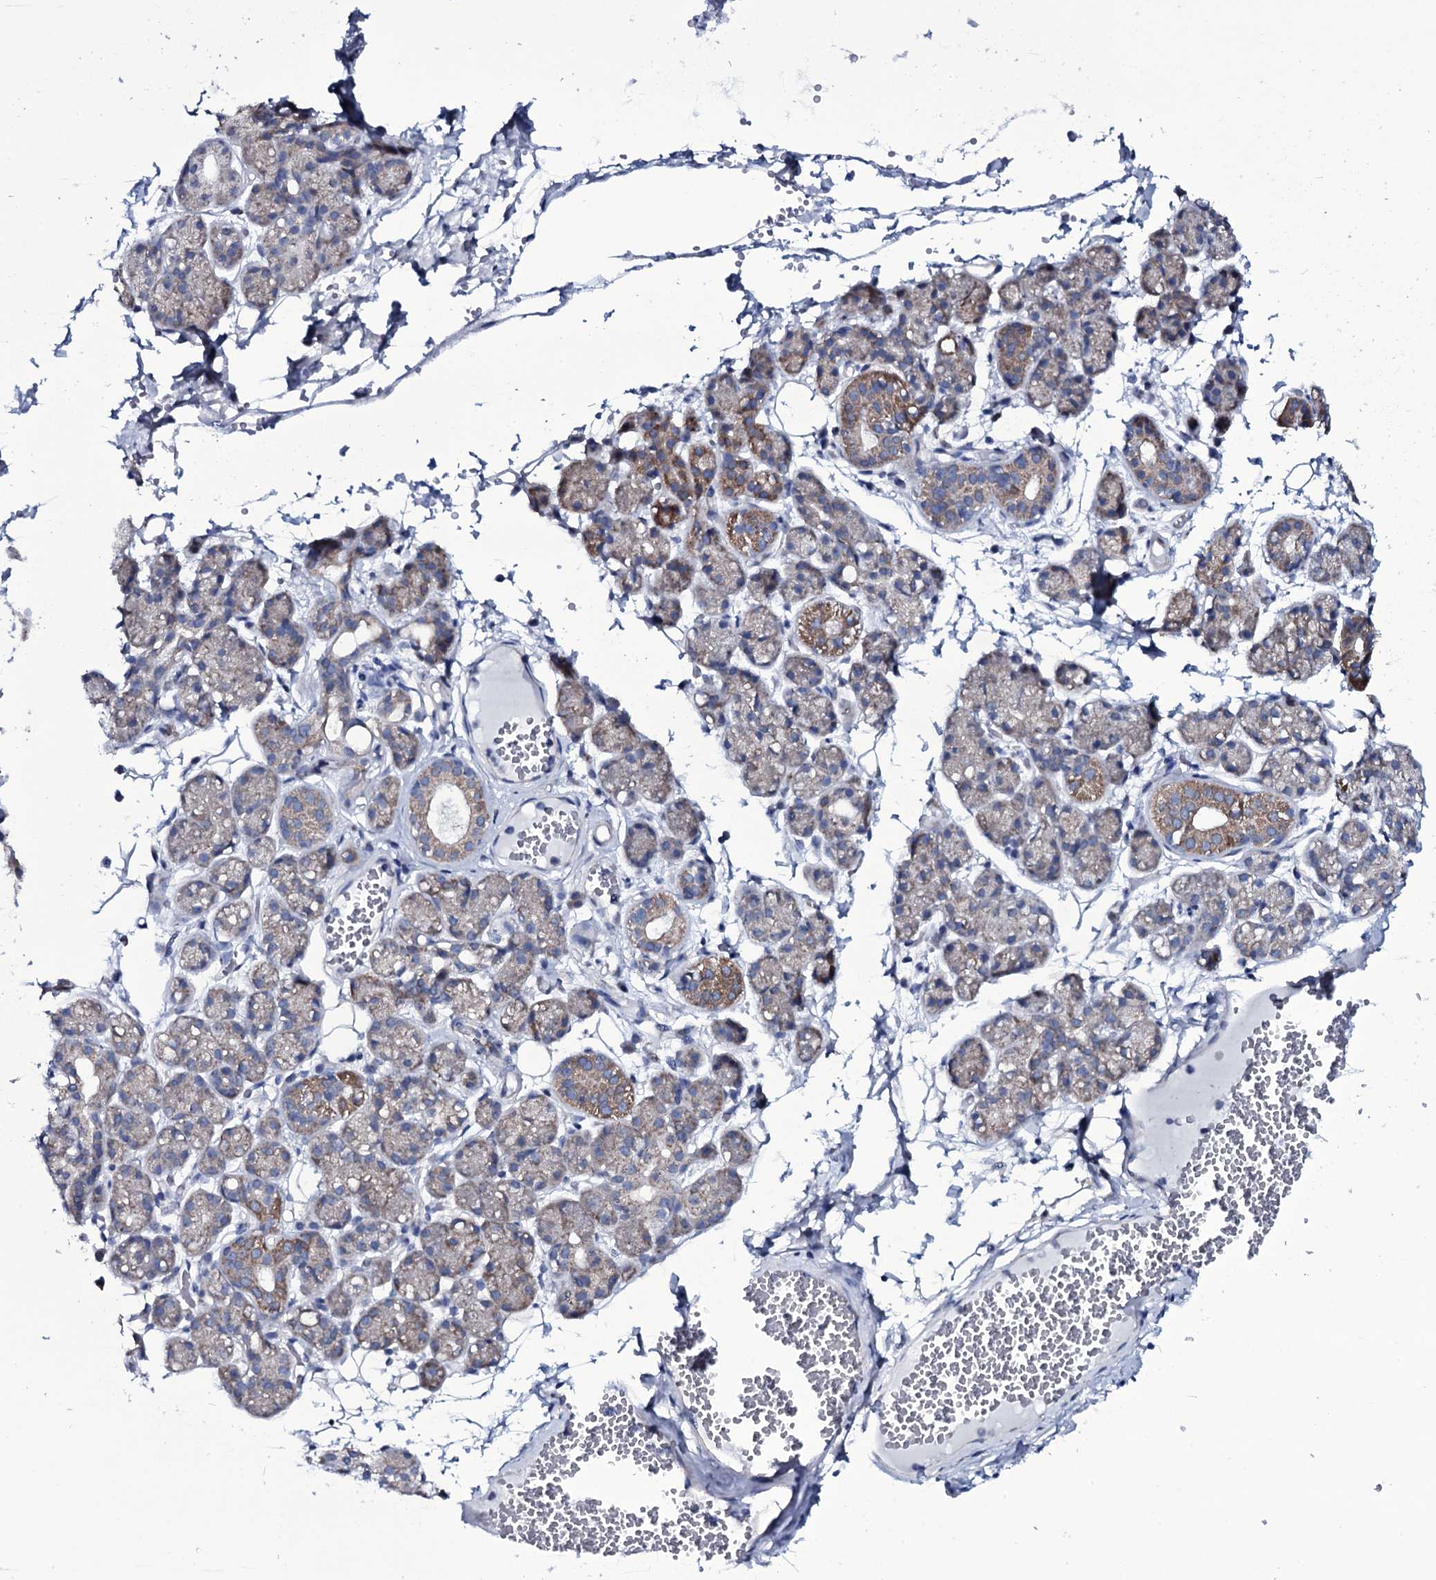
{"staining": {"intensity": "moderate", "quantity": "<25%", "location": "cytoplasmic/membranous"}, "tissue": "salivary gland", "cell_type": "Glandular cells", "image_type": "normal", "snomed": [{"axis": "morphology", "description": "Normal tissue, NOS"}, {"axis": "topography", "description": "Salivary gland"}], "caption": "Benign salivary gland exhibits moderate cytoplasmic/membranous positivity in about <25% of glandular cells, visualized by immunohistochemistry. Ihc stains the protein of interest in brown and the nuclei are stained blue.", "gene": "WIPF3", "patient": {"sex": "male", "age": 63}}